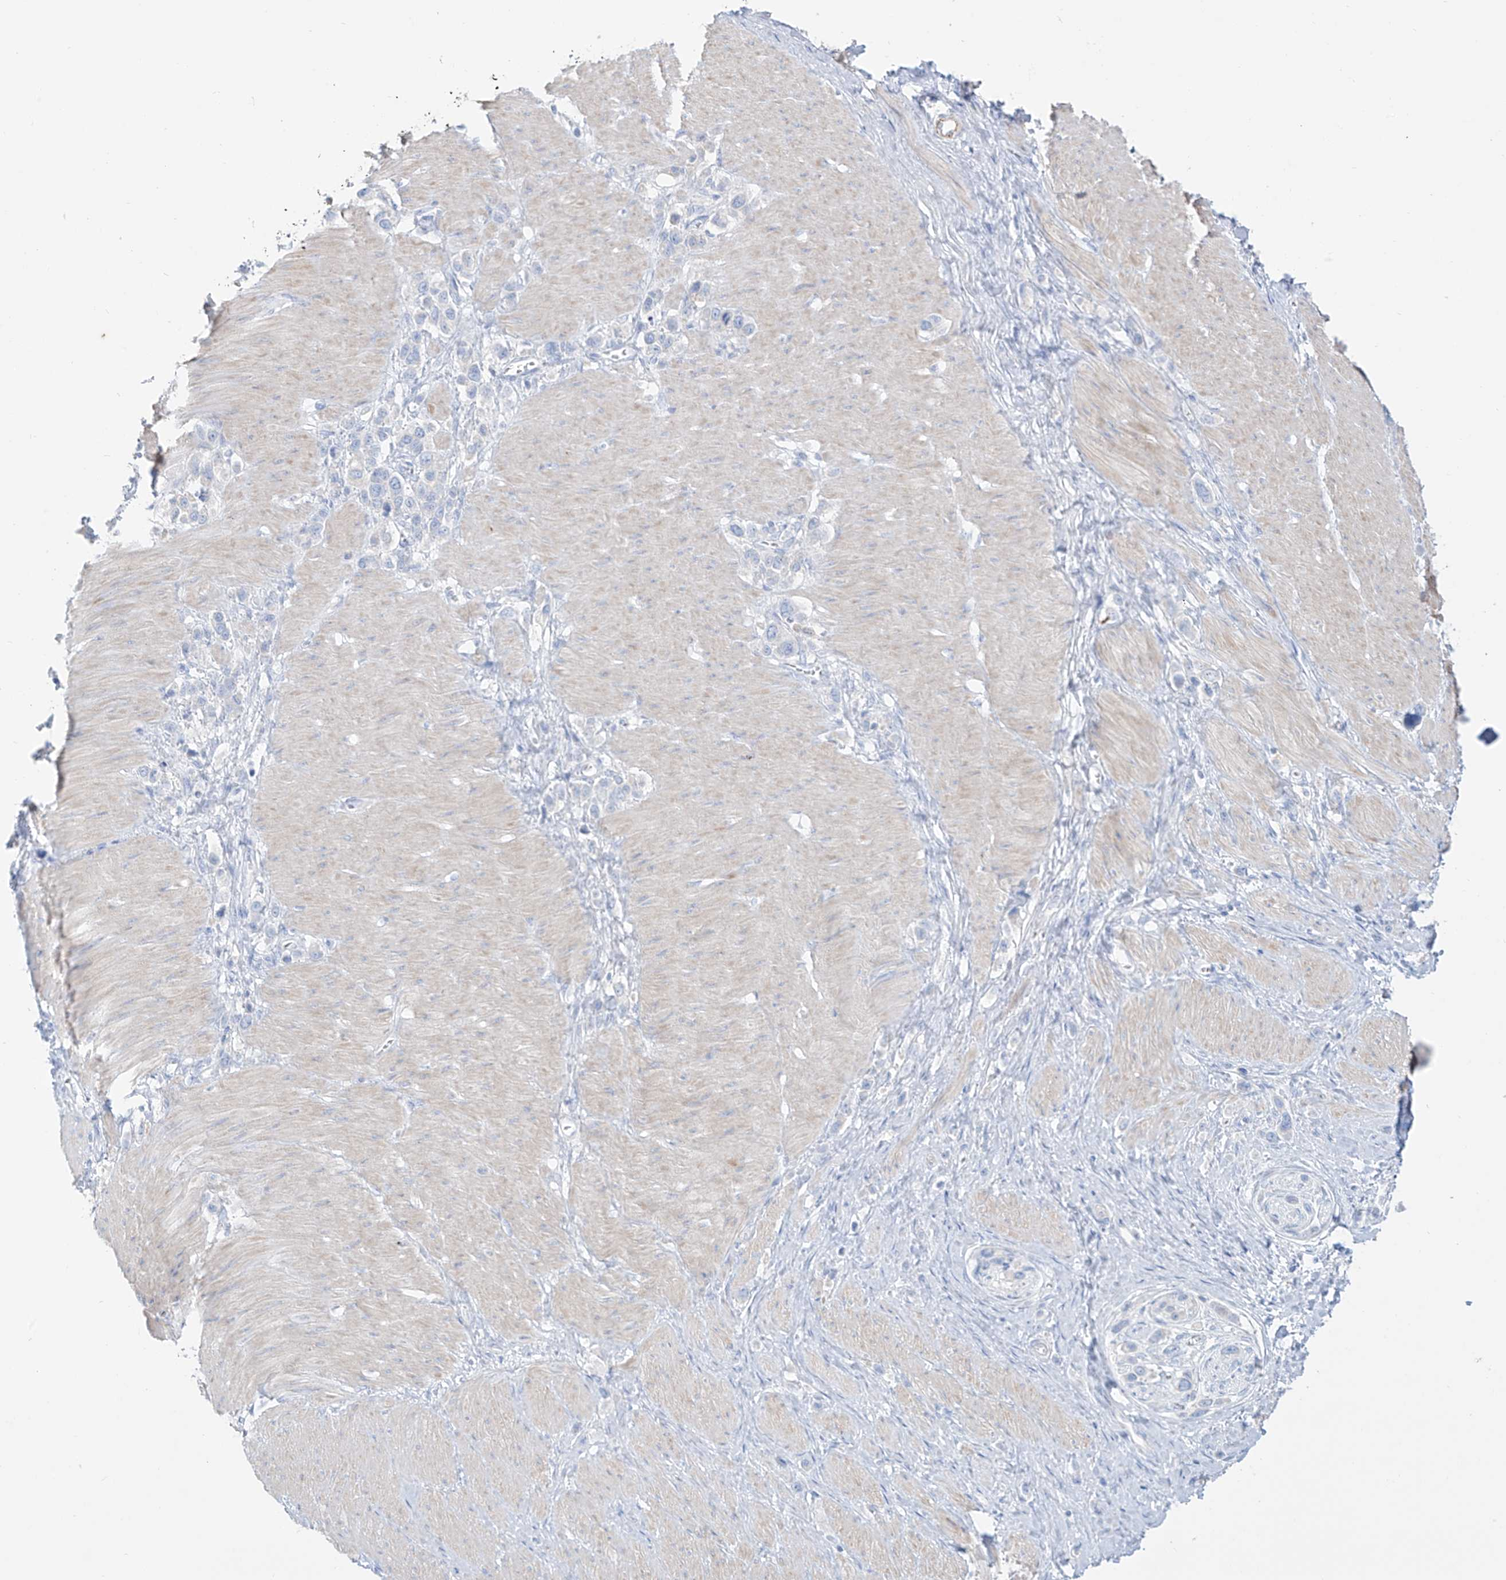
{"staining": {"intensity": "negative", "quantity": "none", "location": "none"}, "tissue": "stomach cancer", "cell_type": "Tumor cells", "image_type": "cancer", "snomed": [{"axis": "morphology", "description": "Normal tissue, NOS"}, {"axis": "morphology", "description": "Adenocarcinoma, NOS"}, {"axis": "topography", "description": "Stomach, upper"}, {"axis": "topography", "description": "Stomach"}], "caption": "Immunohistochemical staining of human stomach cancer (adenocarcinoma) shows no significant staining in tumor cells. (DAB IHC with hematoxylin counter stain).", "gene": "SLC26A3", "patient": {"sex": "female", "age": 65}}